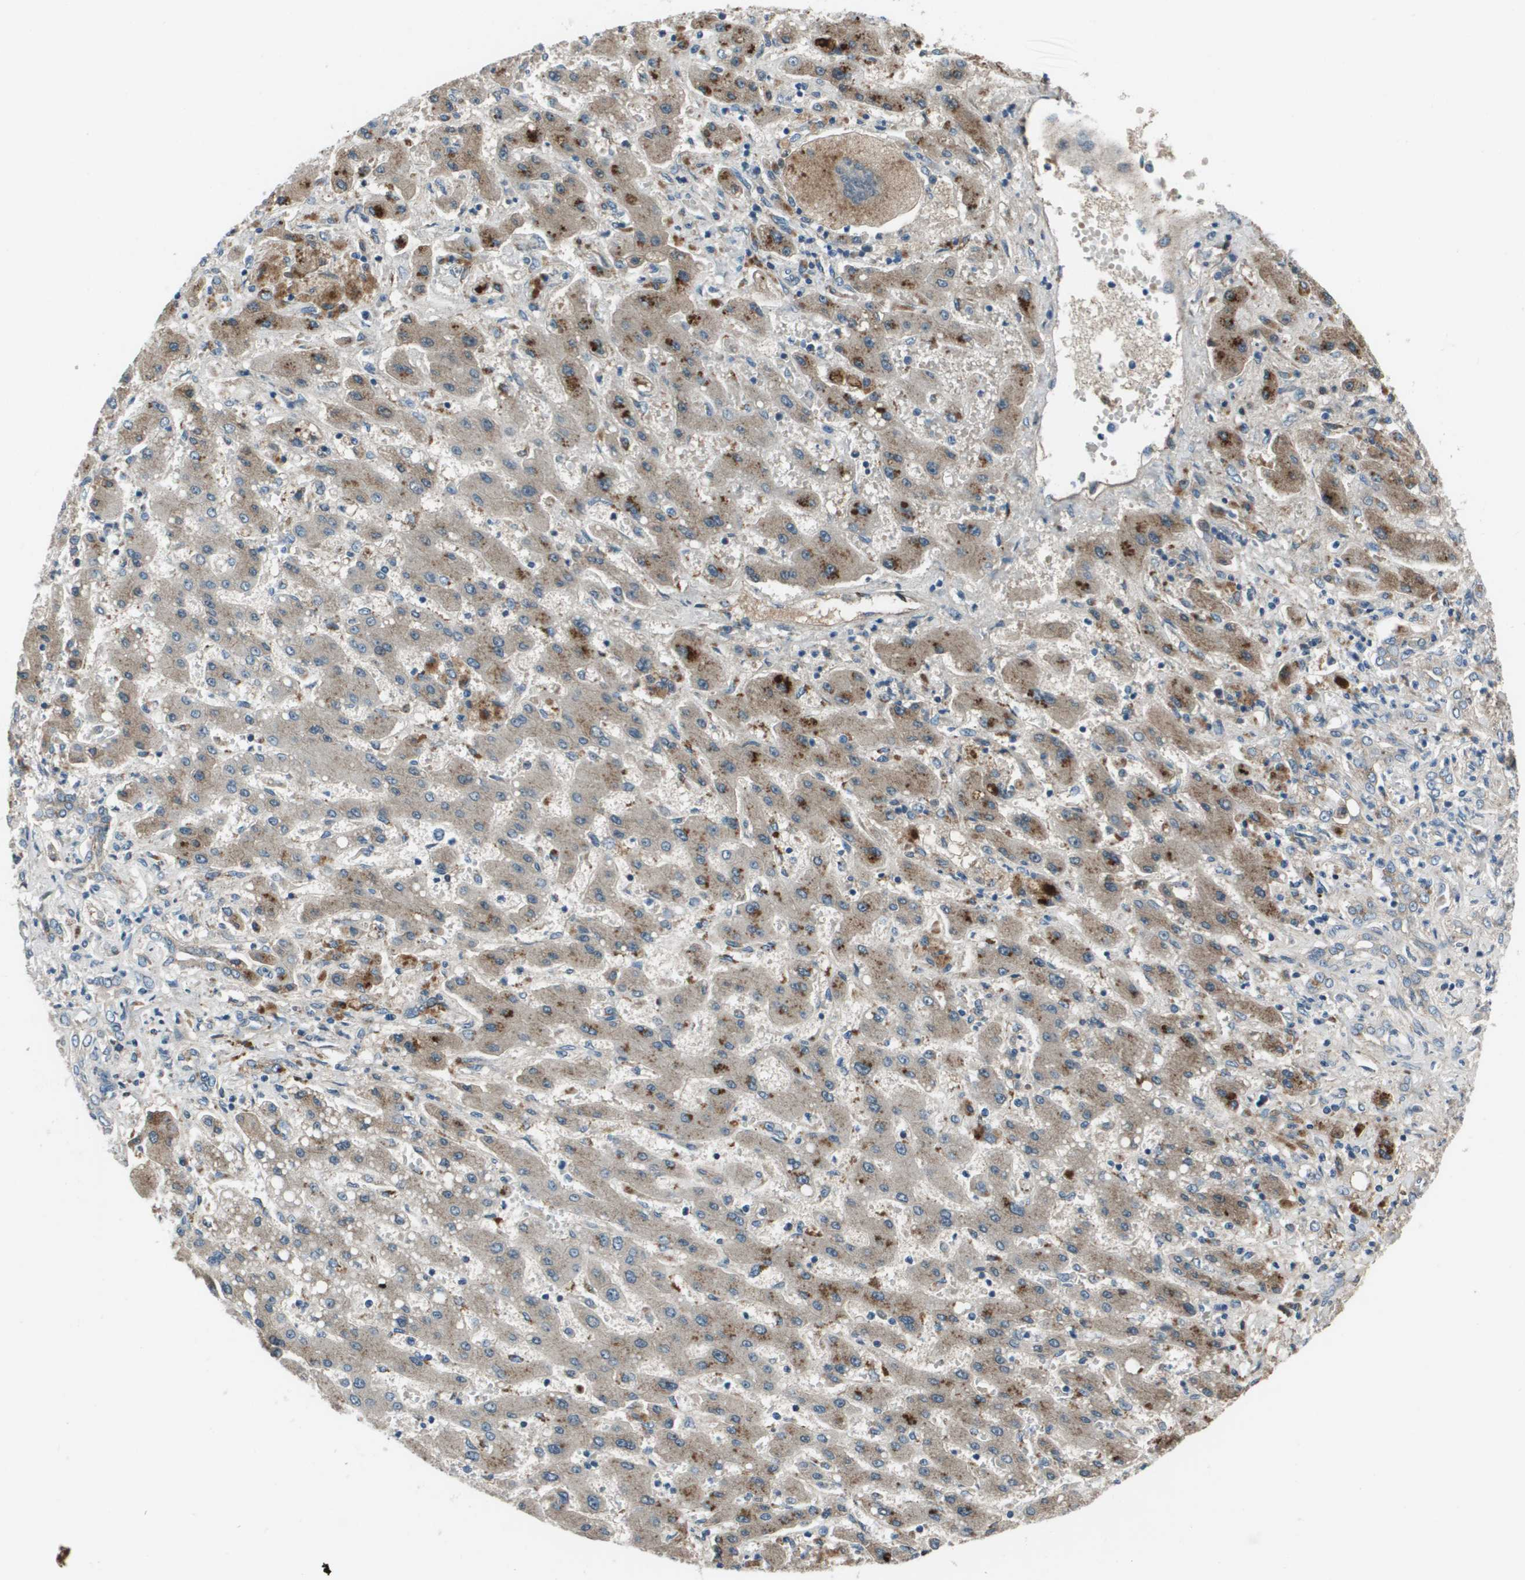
{"staining": {"intensity": "weak", "quantity": ">75%", "location": "cytoplasmic/membranous"}, "tissue": "liver cancer", "cell_type": "Tumor cells", "image_type": "cancer", "snomed": [{"axis": "morphology", "description": "Cholangiocarcinoma"}, {"axis": "topography", "description": "Liver"}], "caption": "Immunohistochemical staining of liver cancer shows low levels of weak cytoplasmic/membranous protein expression in about >75% of tumor cells. (DAB (3,3'-diaminobenzidine) = brown stain, brightfield microscopy at high magnification).", "gene": "PCOLCE", "patient": {"sex": "male", "age": 50}}